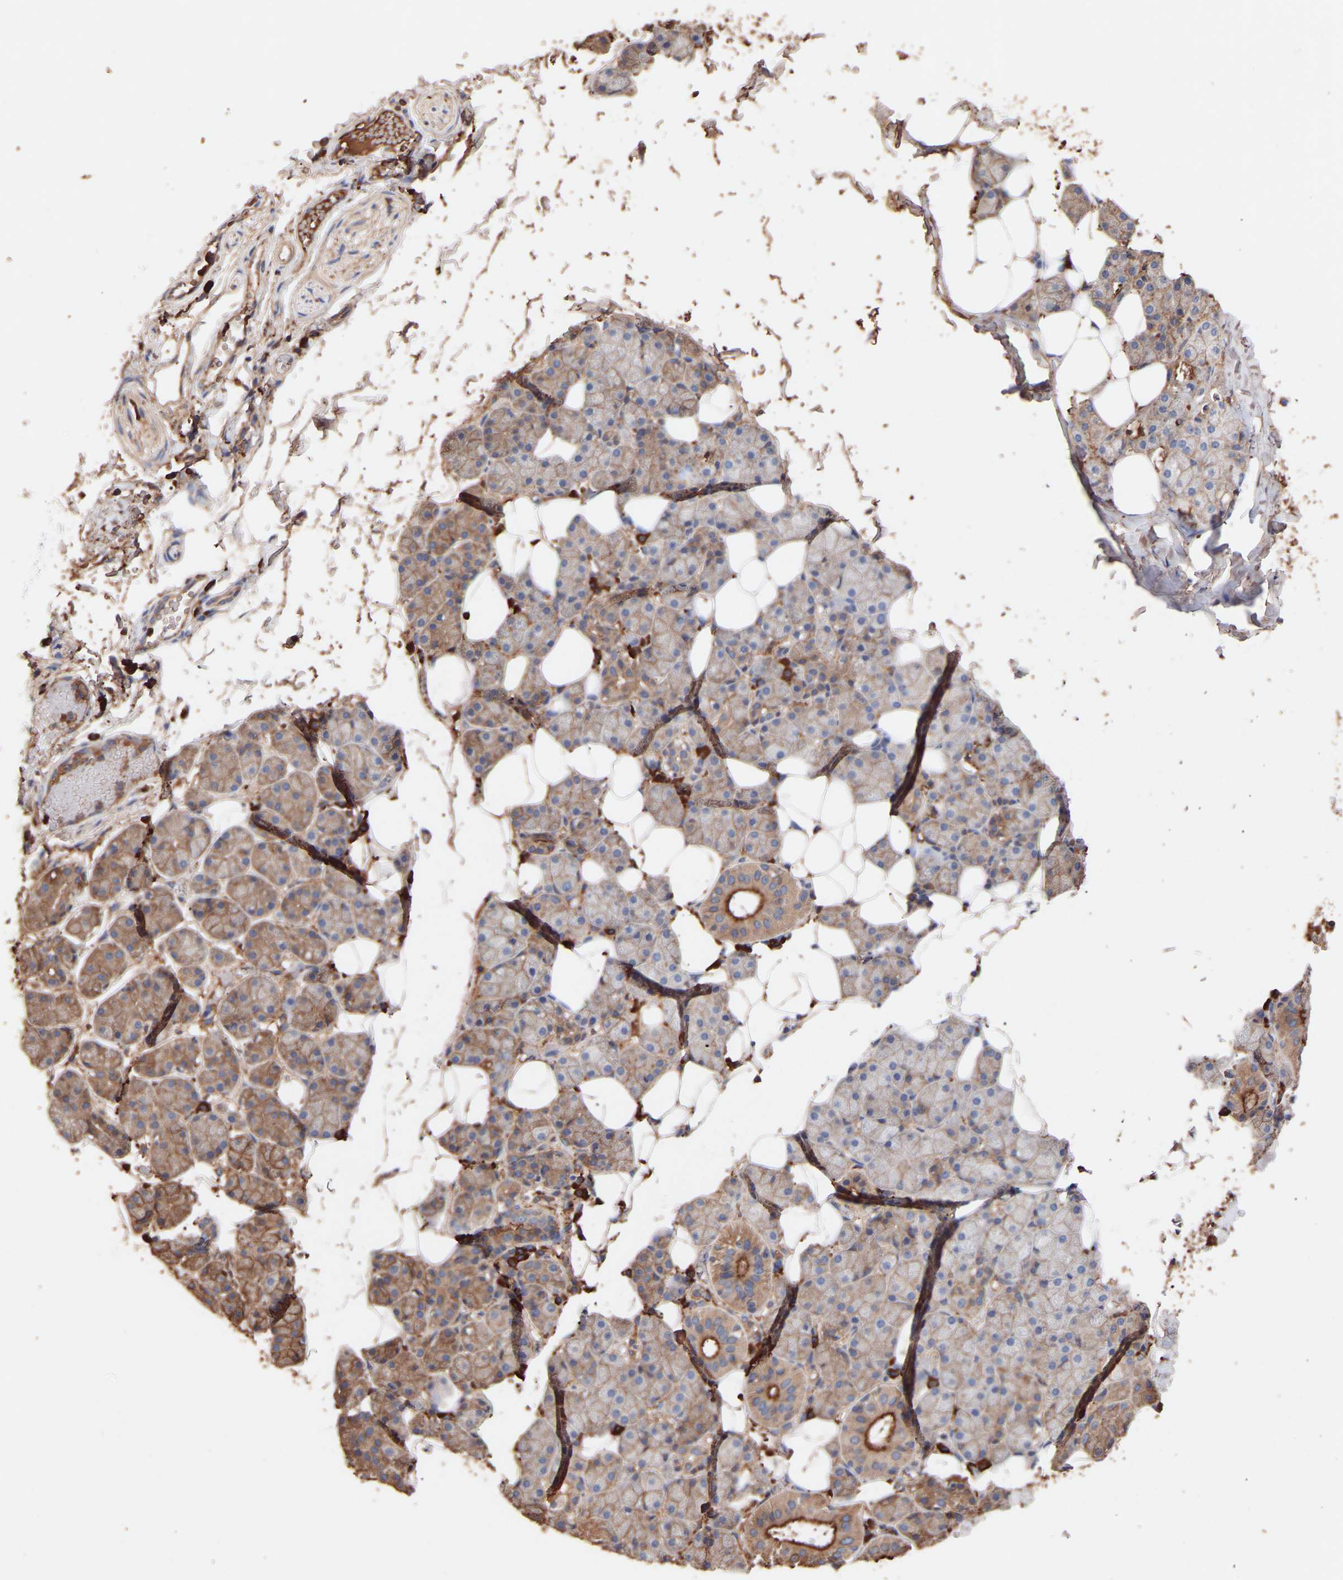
{"staining": {"intensity": "moderate", "quantity": ">75%", "location": "cytoplasmic/membranous"}, "tissue": "salivary gland", "cell_type": "Glandular cells", "image_type": "normal", "snomed": [{"axis": "morphology", "description": "Normal tissue, NOS"}, {"axis": "topography", "description": "Salivary gland"}], "caption": "This is a micrograph of IHC staining of unremarkable salivary gland, which shows moderate expression in the cytoplasmic/membranous of glandular cells.", "gene": "TMEM268", "patient": {"sex": "female", "age": 33}}